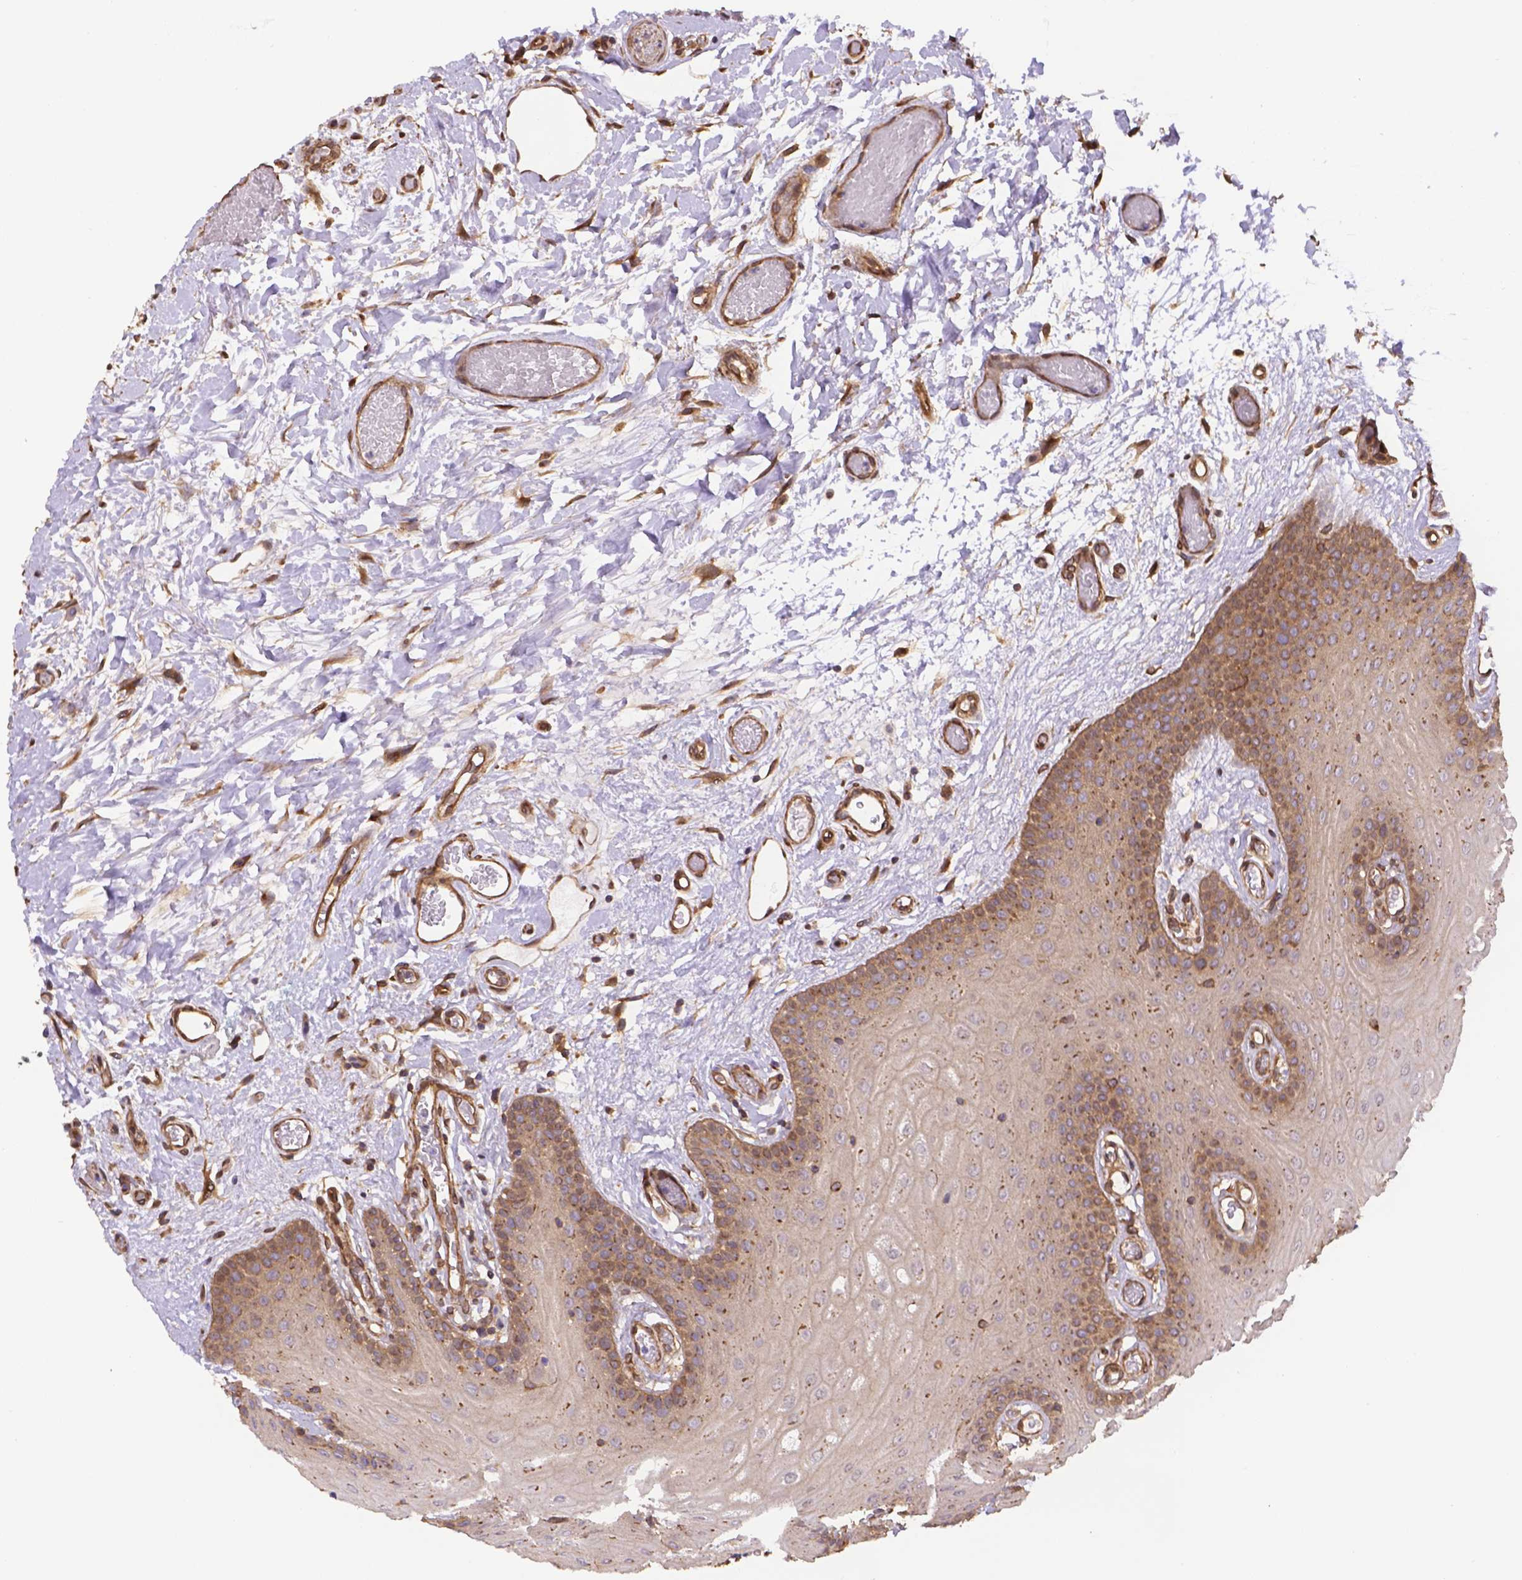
{"staining": {"intensity": "weak", "quantity": ">75%", "location": "cytoplasmic/membranous"}, "tissue": "oral mucosa", "cell_type": "Squamous epithelial cells", "image_type": "normal", "snomed": [{"axis": "morphology", "description": "Normal tissue, NOS"}, {"axis": "morphology", "description": "Squamous cell carcinoma, NOS"}, {"axis": "topography", "description": "Oral tissue"}, {"axis": "topography", "description": "Head-Neck"}], "caption": "Immunohistochemistry (DAB (3,3'-diaminobenzidine)) staining of benign human oral mucosa shows weak cytoplasmic/membranous protein positivity in approximately >75% of squamous epithelial cells.", "gene": "YAP1", "patient": {"sex": "male", "age": 78}}